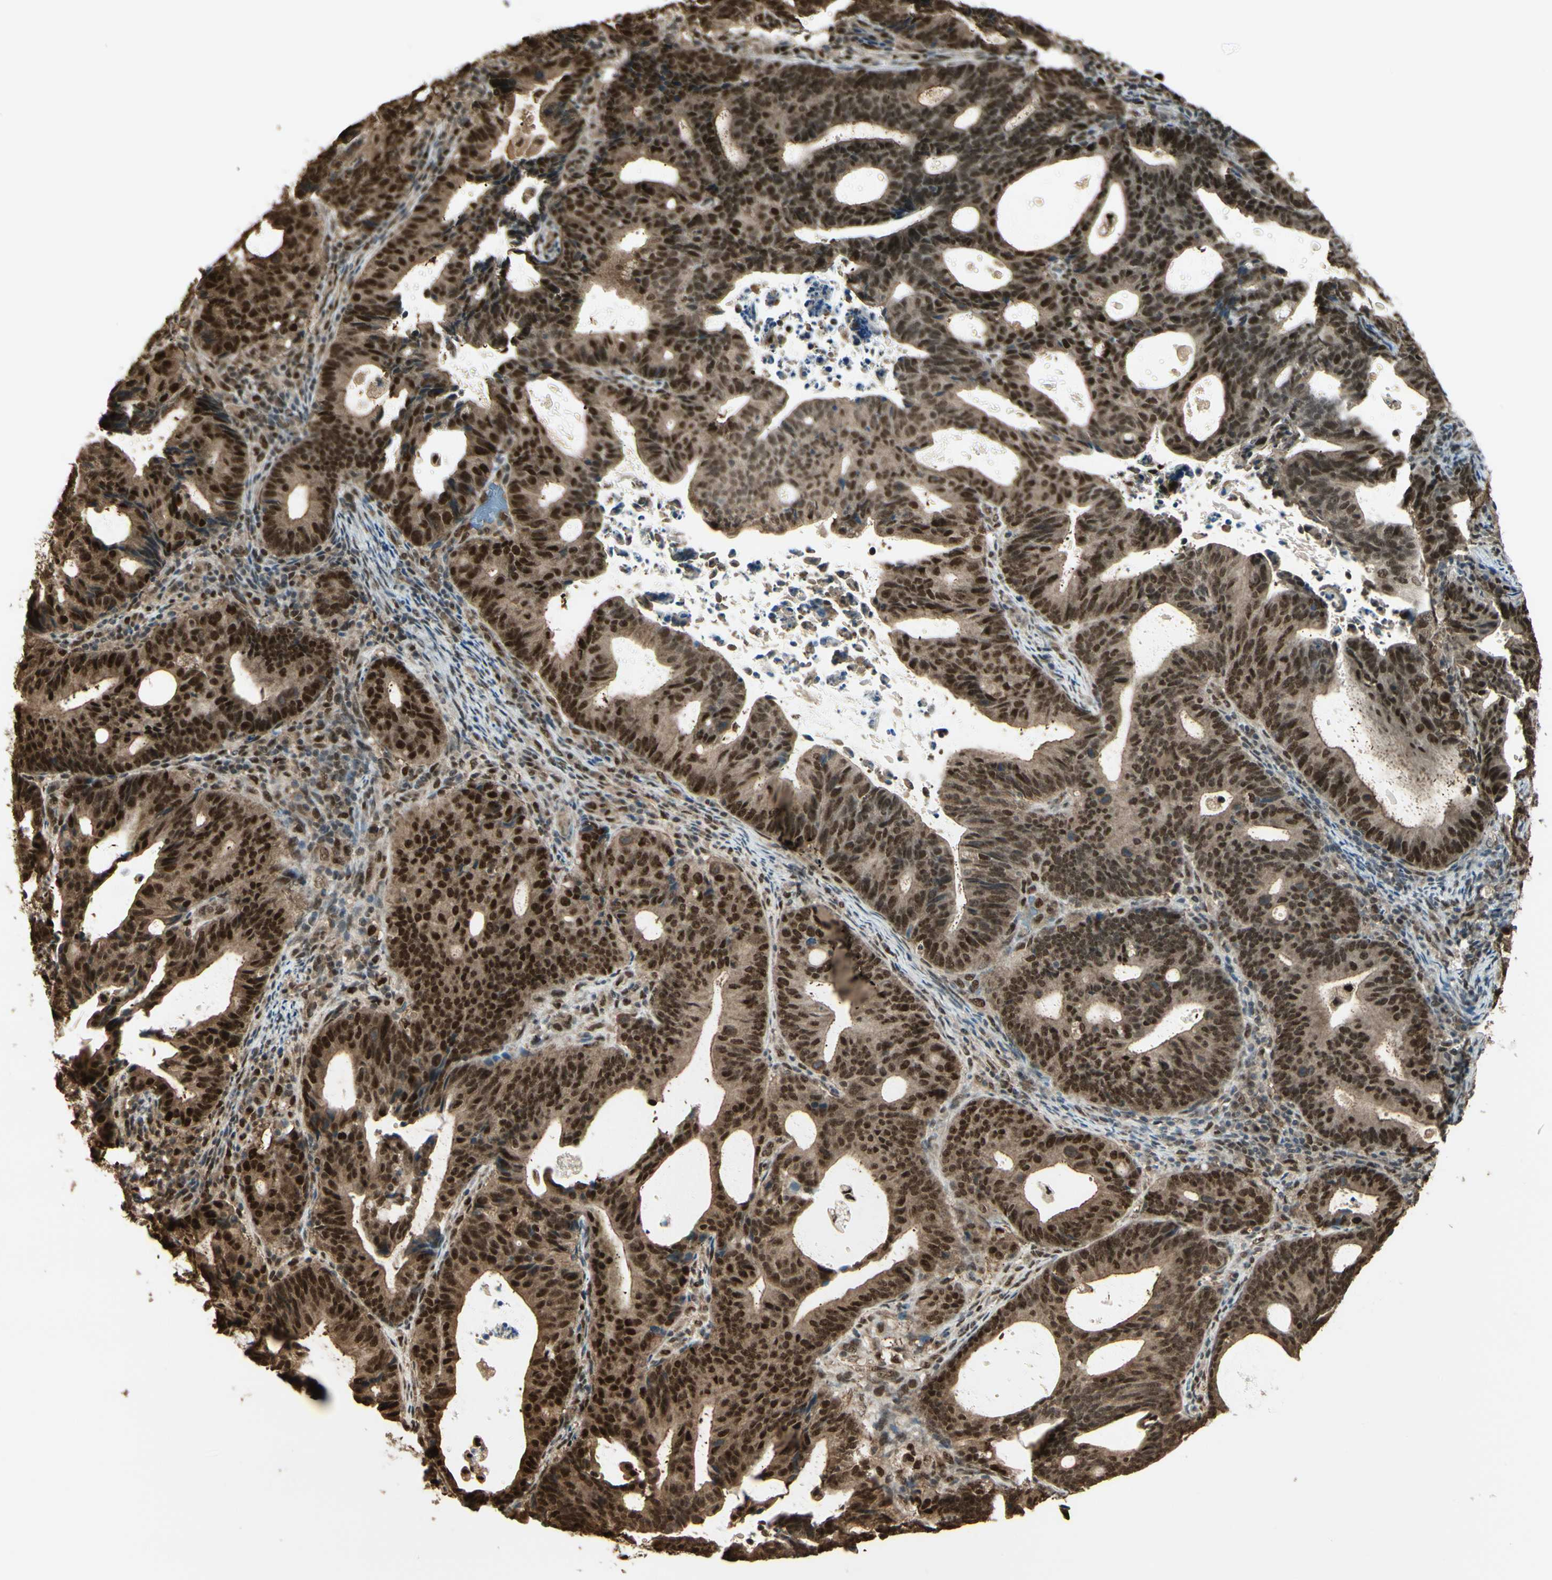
{"staining": {"intensity": "strong", "quantity": ">75%", "location": "cytoplasmic/membranous,nuclear"}, "tissue": "endometrial cancer", "cell_type": "Tumor cells", "image_type": "cancer", "snomed": [{"axis": "morphology", "description": "Adenocarcinoma, NOS"}, {"axis": "topography", "description": "Uterus"}], "caption": "Human endometrial cancer stained with a brown dye shows strong cytoplasmic/membranous and nuclear positive expression in about >75% of tumor cells.", "gene": "HSF1", "patient": {"sex": "female", "age": 83}}